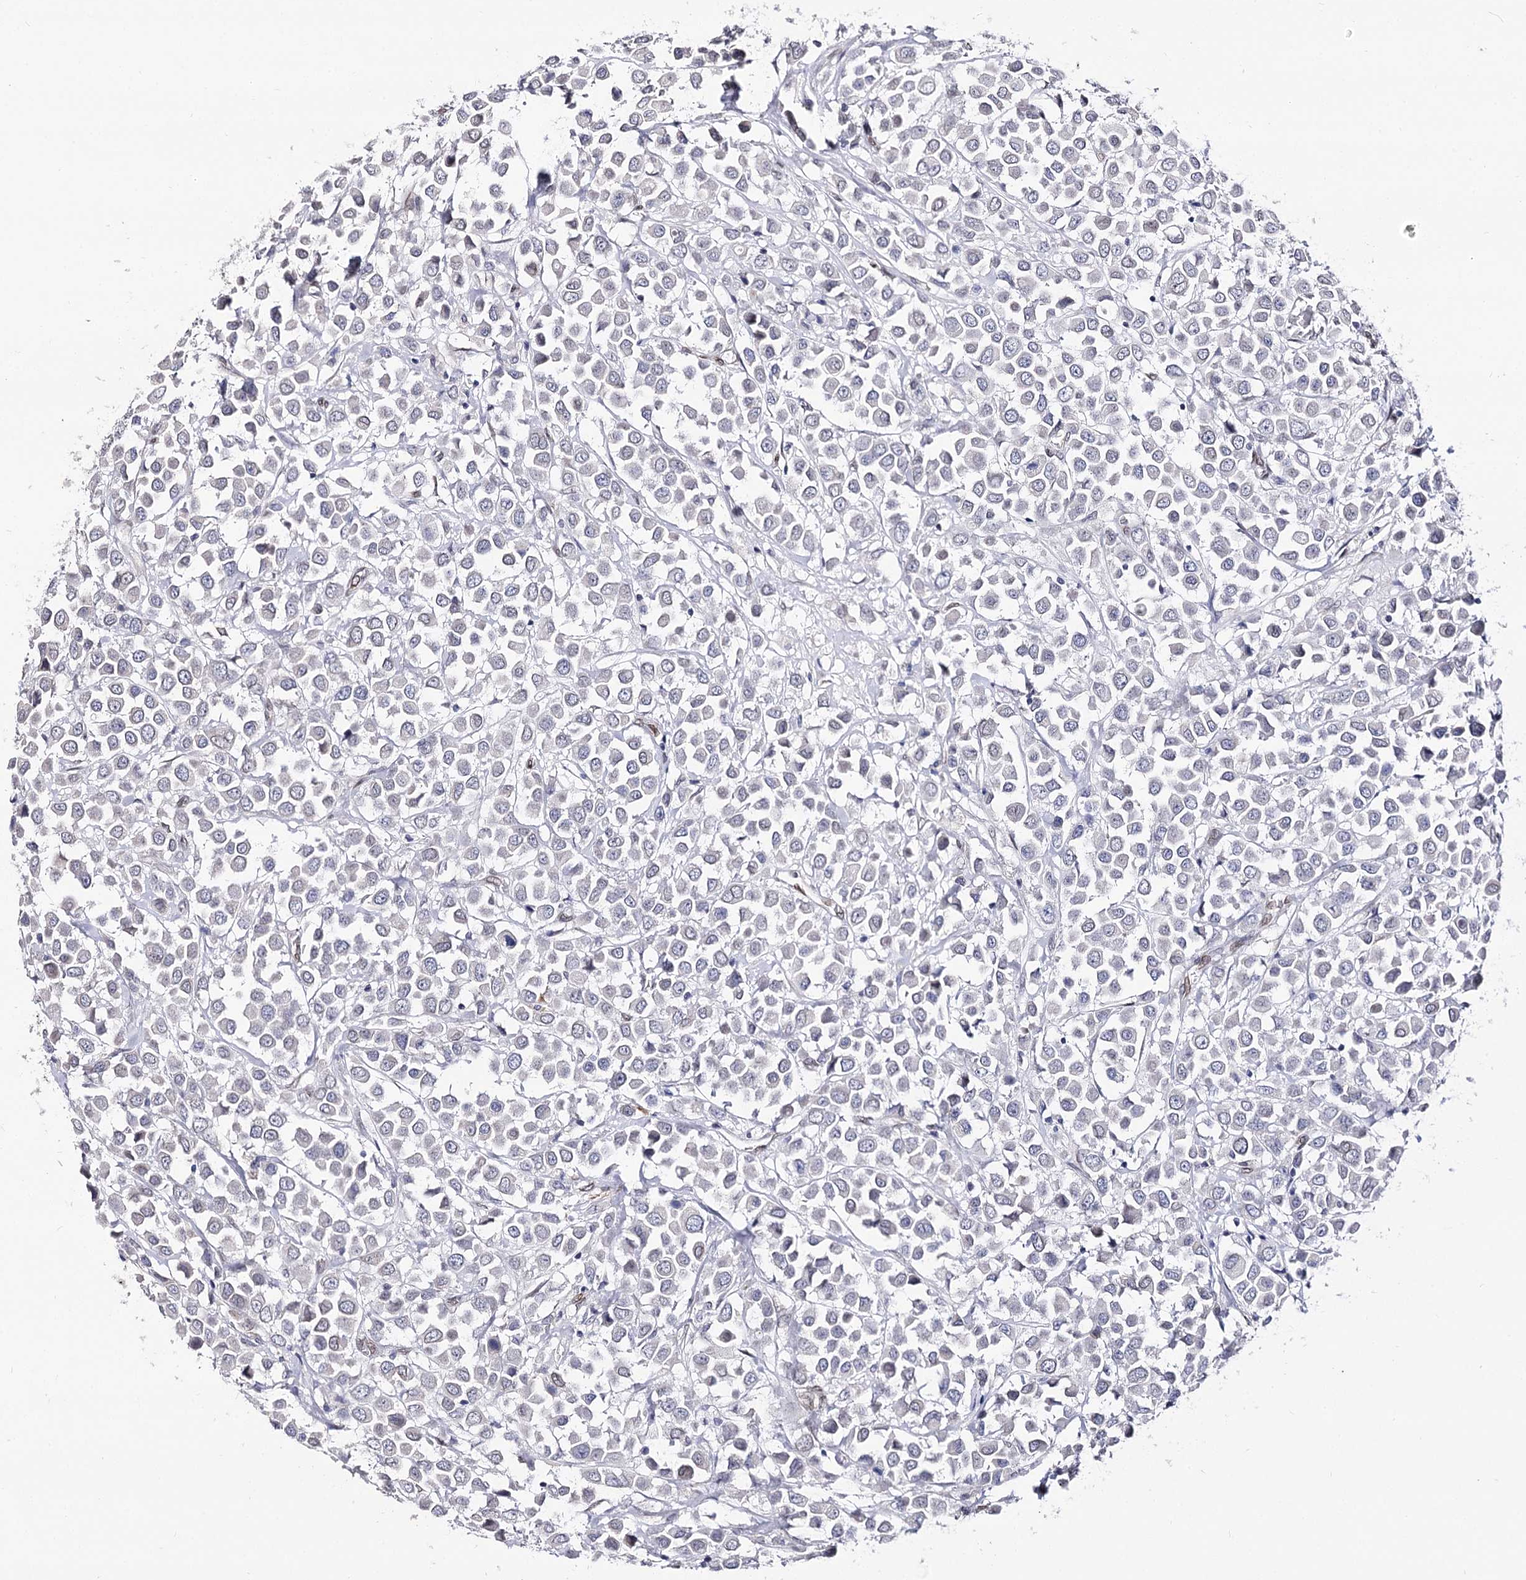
{"staining": {"intensity": "negative", "quantity": "none", "location": "none"}, "tissue": "breast cancer", "cell_type": "Tumor cells", "image_type": "cancer", "snomed": [{"axis": "morphology", "description": "Duct carcinoma"}, {"axis": "topography", "description": "Breast"}], "caption": "The immunohistochemistry (IHC) photomicrograph has no significant positivity in tumor cells of breast cancer tissue. (Immunohistochemistry, brightfield microscopy, high magnification).", "gene": "TMEM201", "patient": {"sex": "female", "age": 61}}